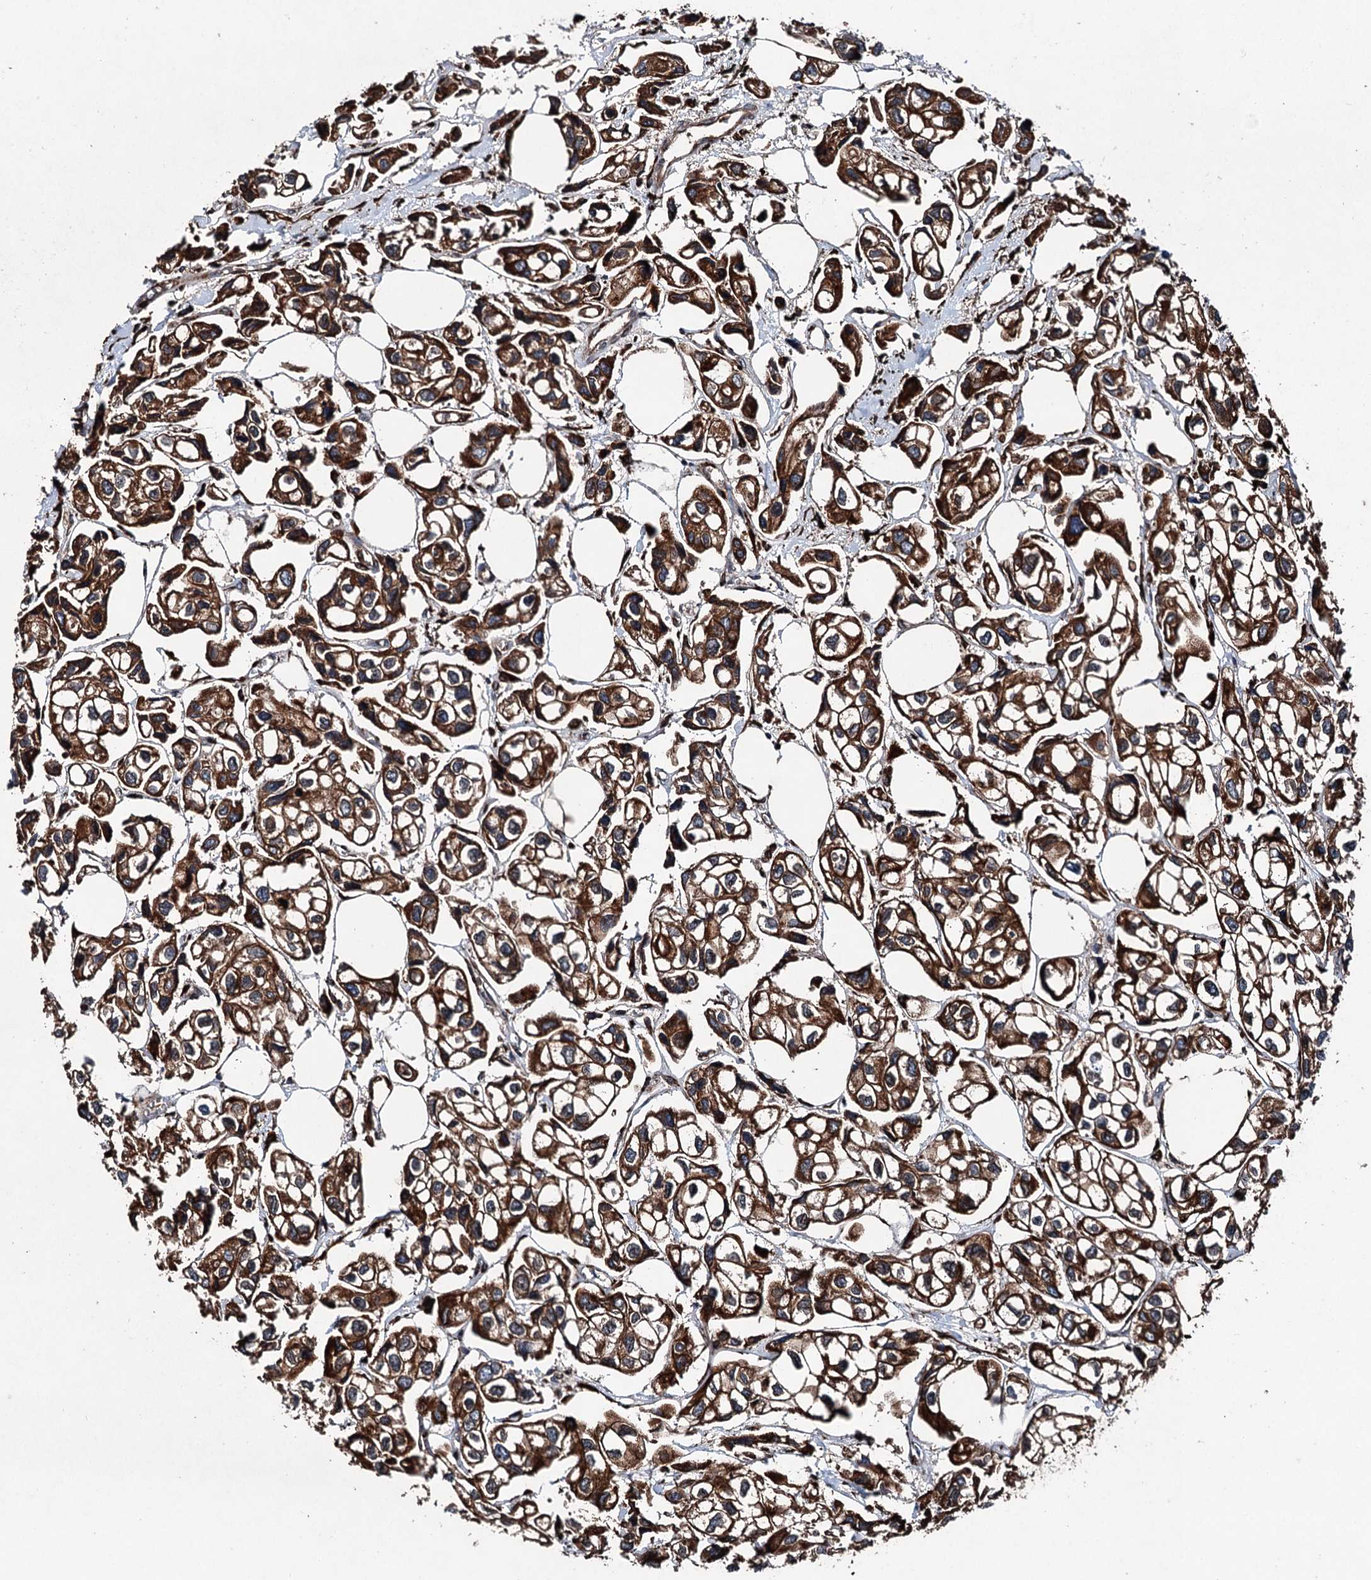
{"staining": {"intensity": "strong", "quantity": ">75%", "location": "cytoplasmic/membranous"}, "tissue": "urothelial cancer", "cell_type": "Tumor cells", "image_type": "cancer", "snomed": [{"axis": "morphology", "description": "Urothelial carcinoma, High grade"}, {"axis": "topography", "description": "Urinary bladder"}], "caption": "This is a photomicrograph of immunohistochemistry (IHC) staining of urothelial carcinoma (high-grade), which shows strong positivity in the cytoplasmic/membranous of tumor cells.", "gene": "DDIAS", "patient": {"sex": "male", "age": 67}}